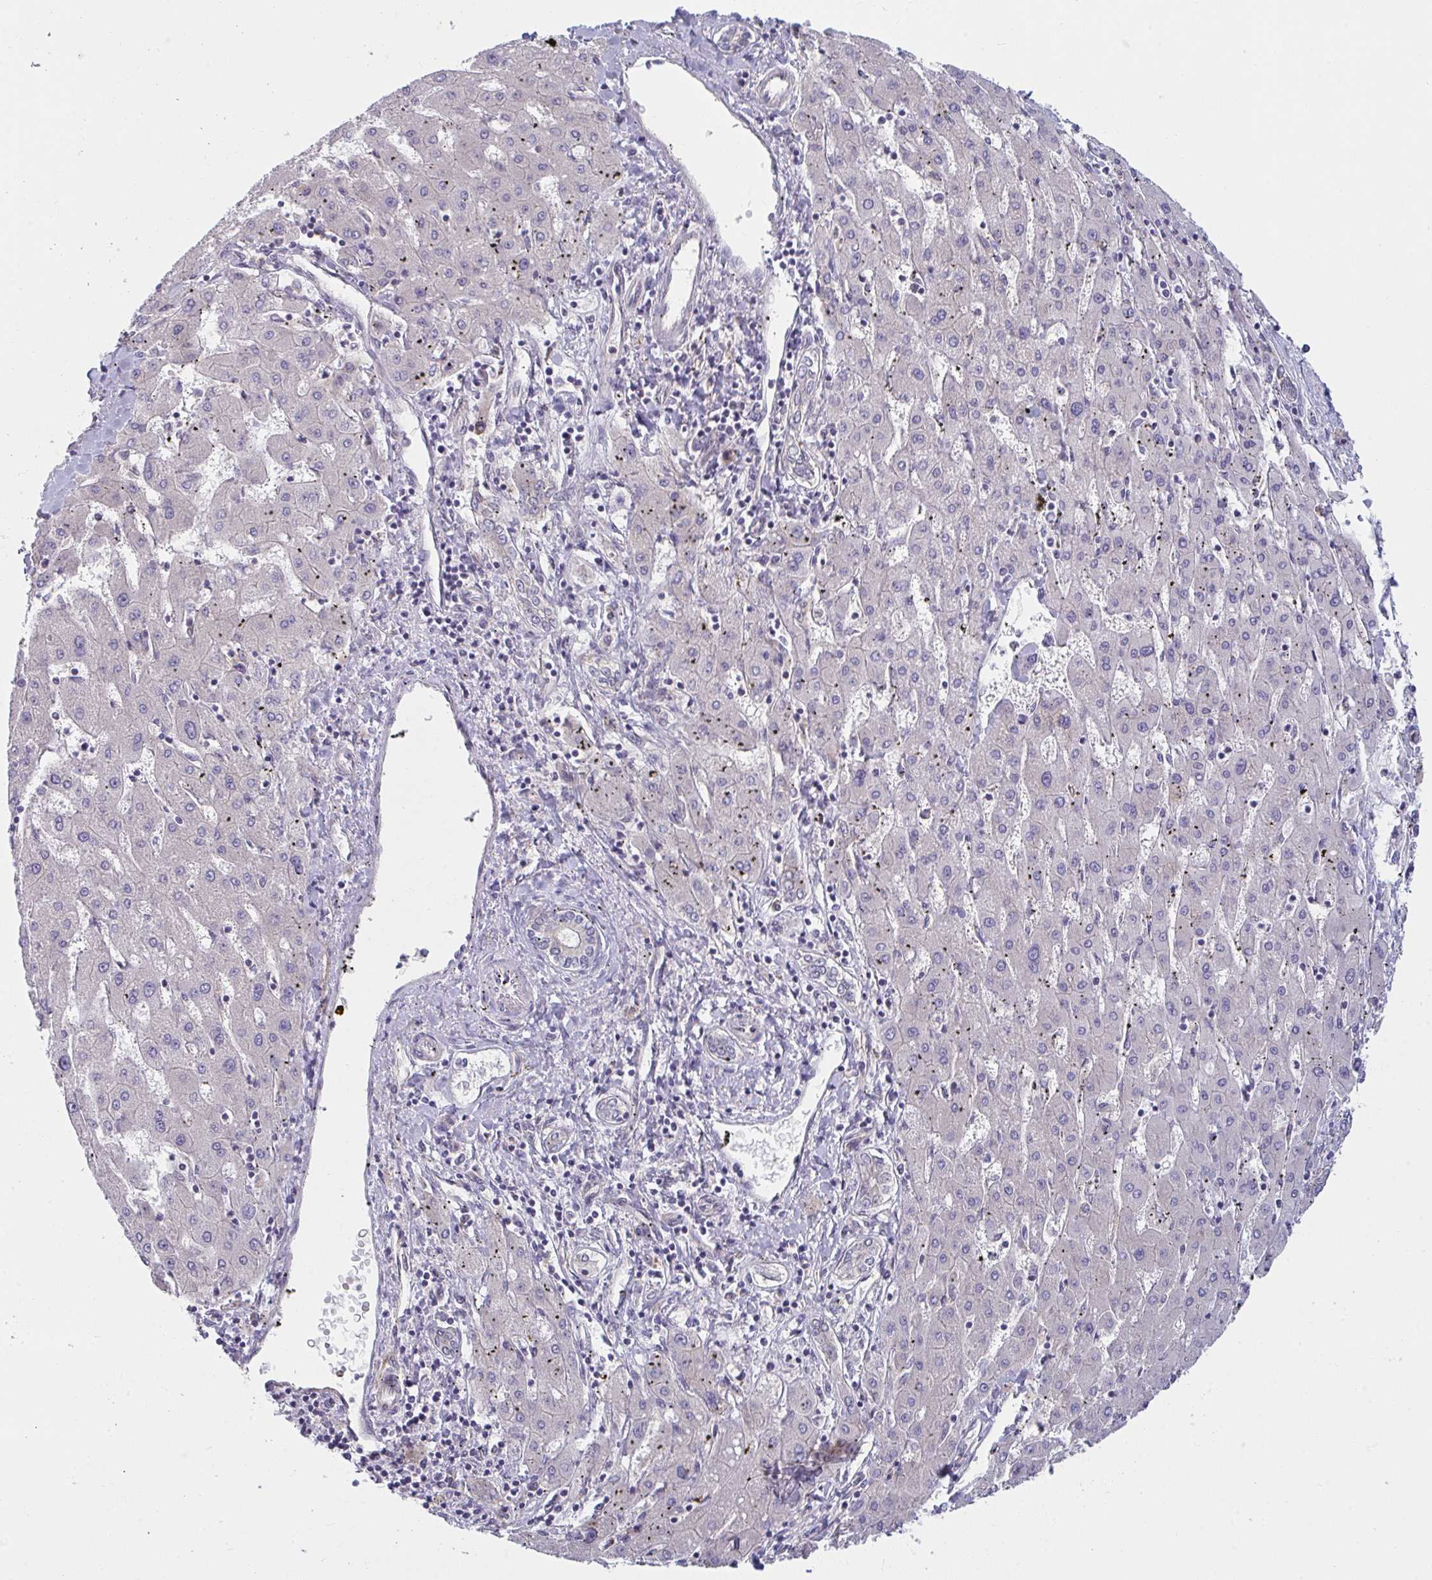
{"staining": {"intensity": "negative", "quantity": "none", "location": "none"}, "tissue": "liver cancer", "cell_type": "Tumor cells", "image_type": "cancer", "snomed": [{"axis": "morphology", "description": "Carcinoma, Hepatocellular, NOS"}, {"axis": "topography", "description": "Liver"}], "caption": "This is an immunohistochemistry (IHC) photomicrograph of human liver hepatocellular carcinoma. There is no expression in tumor cells.", "gene": "CASP9", "patient": {"sex": "male", "age": 72}}